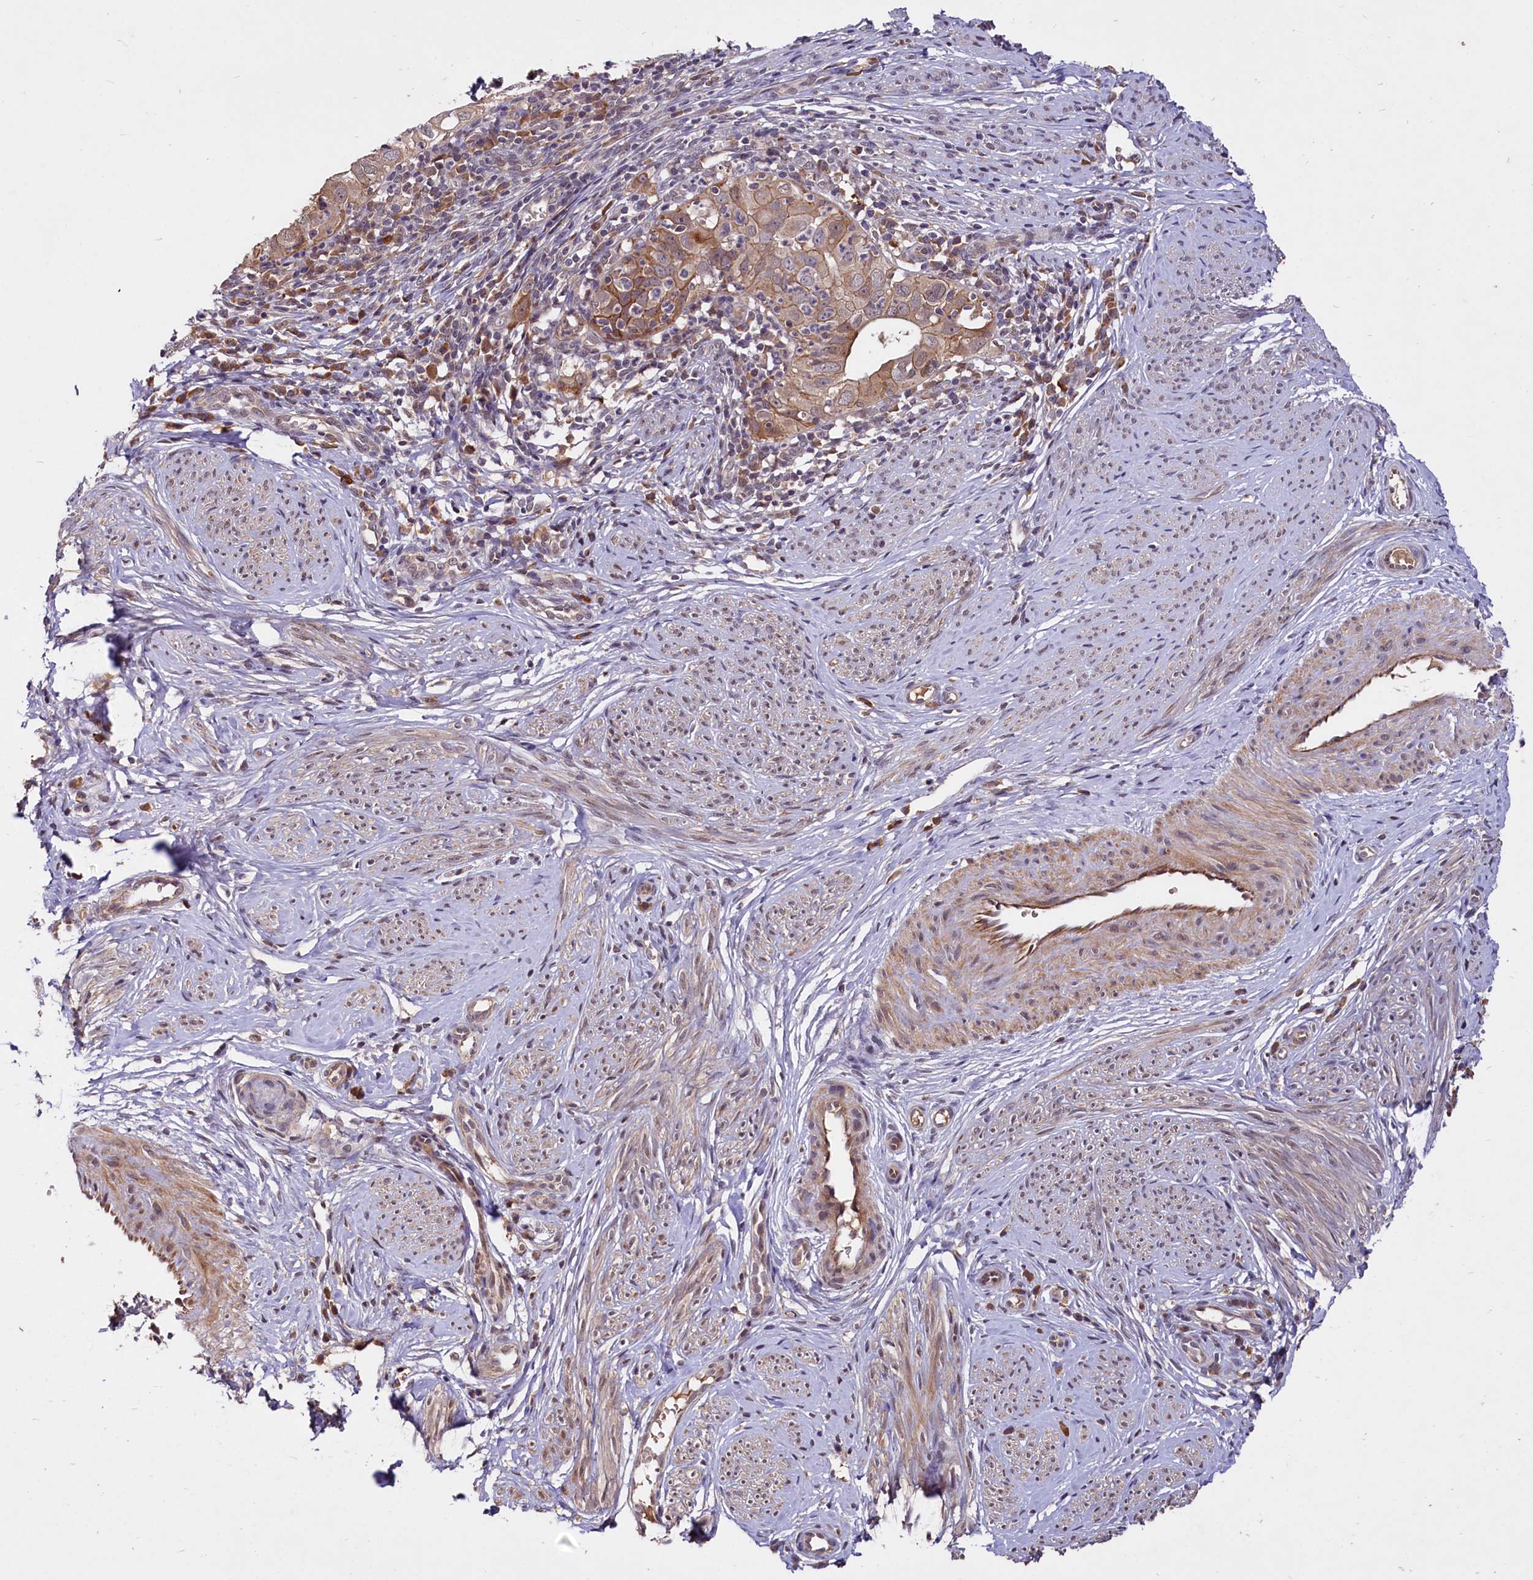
{"staining": {"intensity": "moderate", "quantity": "<25%", "location": "cytoplasmic/membranous"}, "tissue": "cervical cancer", "cell_type": "Tumor cells", "image_type": "cancer", "snomed": [{"axis": "morphology", "description": "Adenocarcinoma, NOS"}, {"axis": "topography", "description": "Cervix"}], "caption": "Moderate cytoplasmic/membranous expression is appreciated in approximately <25% of tumor cells in cervical cancer (adenocarcinoma).", "gene": "UBE3A", "patient": {"sex": "female", "age": 36}}